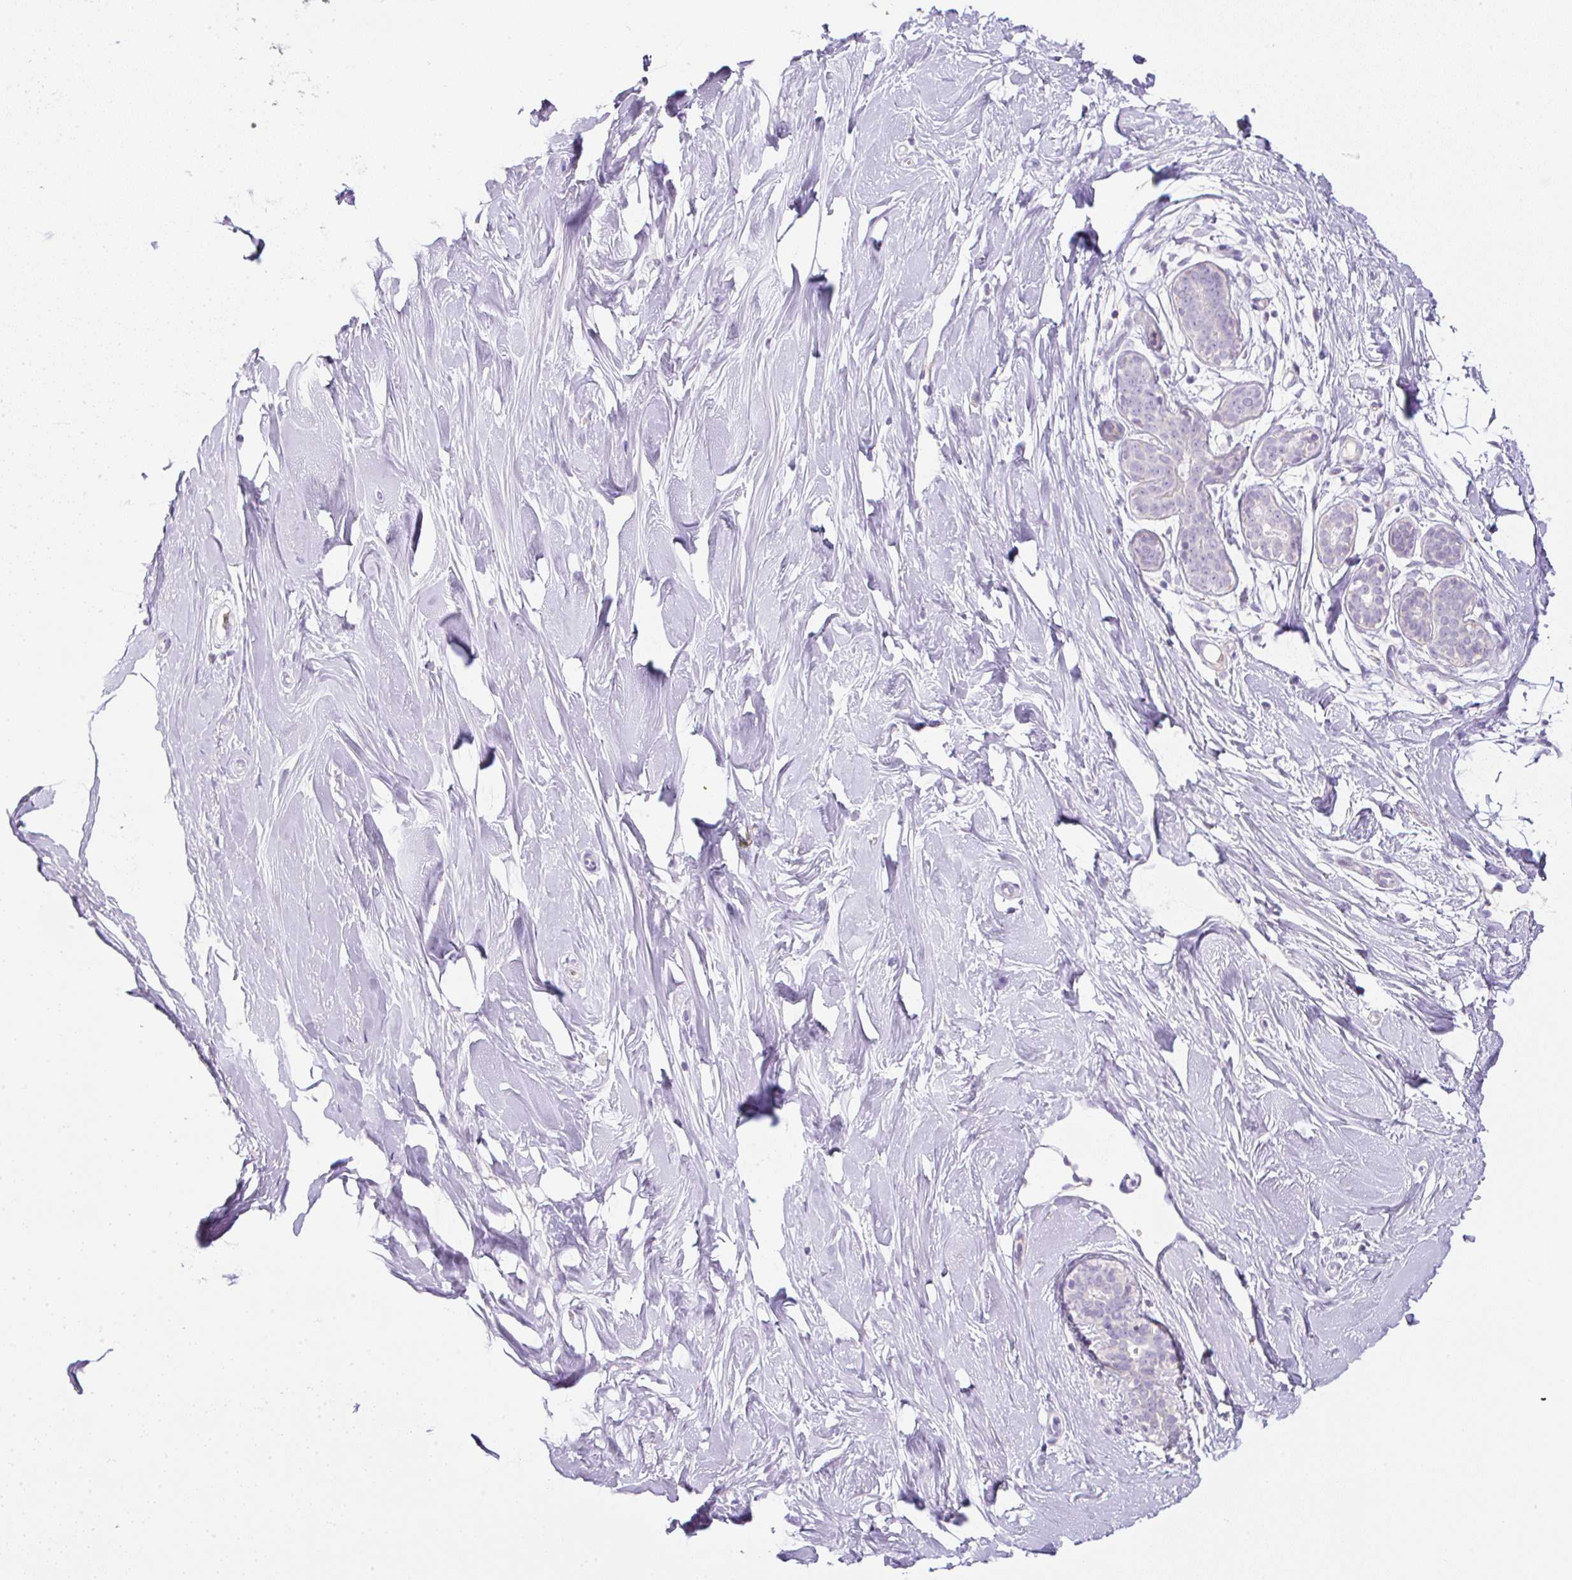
{"staining": {"intensity": "negative", "quantity": "none", "location": "none"}, "tissue": "breast", "cell_type": "Adipocytes", "image_type": "normal", "snomed": [{"axis": "morphology", "description": "Normal tissue, NOS"}, {"axis": "topography", "description": "Breast"}], "caption": "This image is of benign breast stained with immunohistochemistry (IHC) to label a protein in brown with the nuclei are counter-stained blue. There is no staining in adipocytes.", "gene": "FGFBP3", "patient": {"sex": "female", "age": 27}}